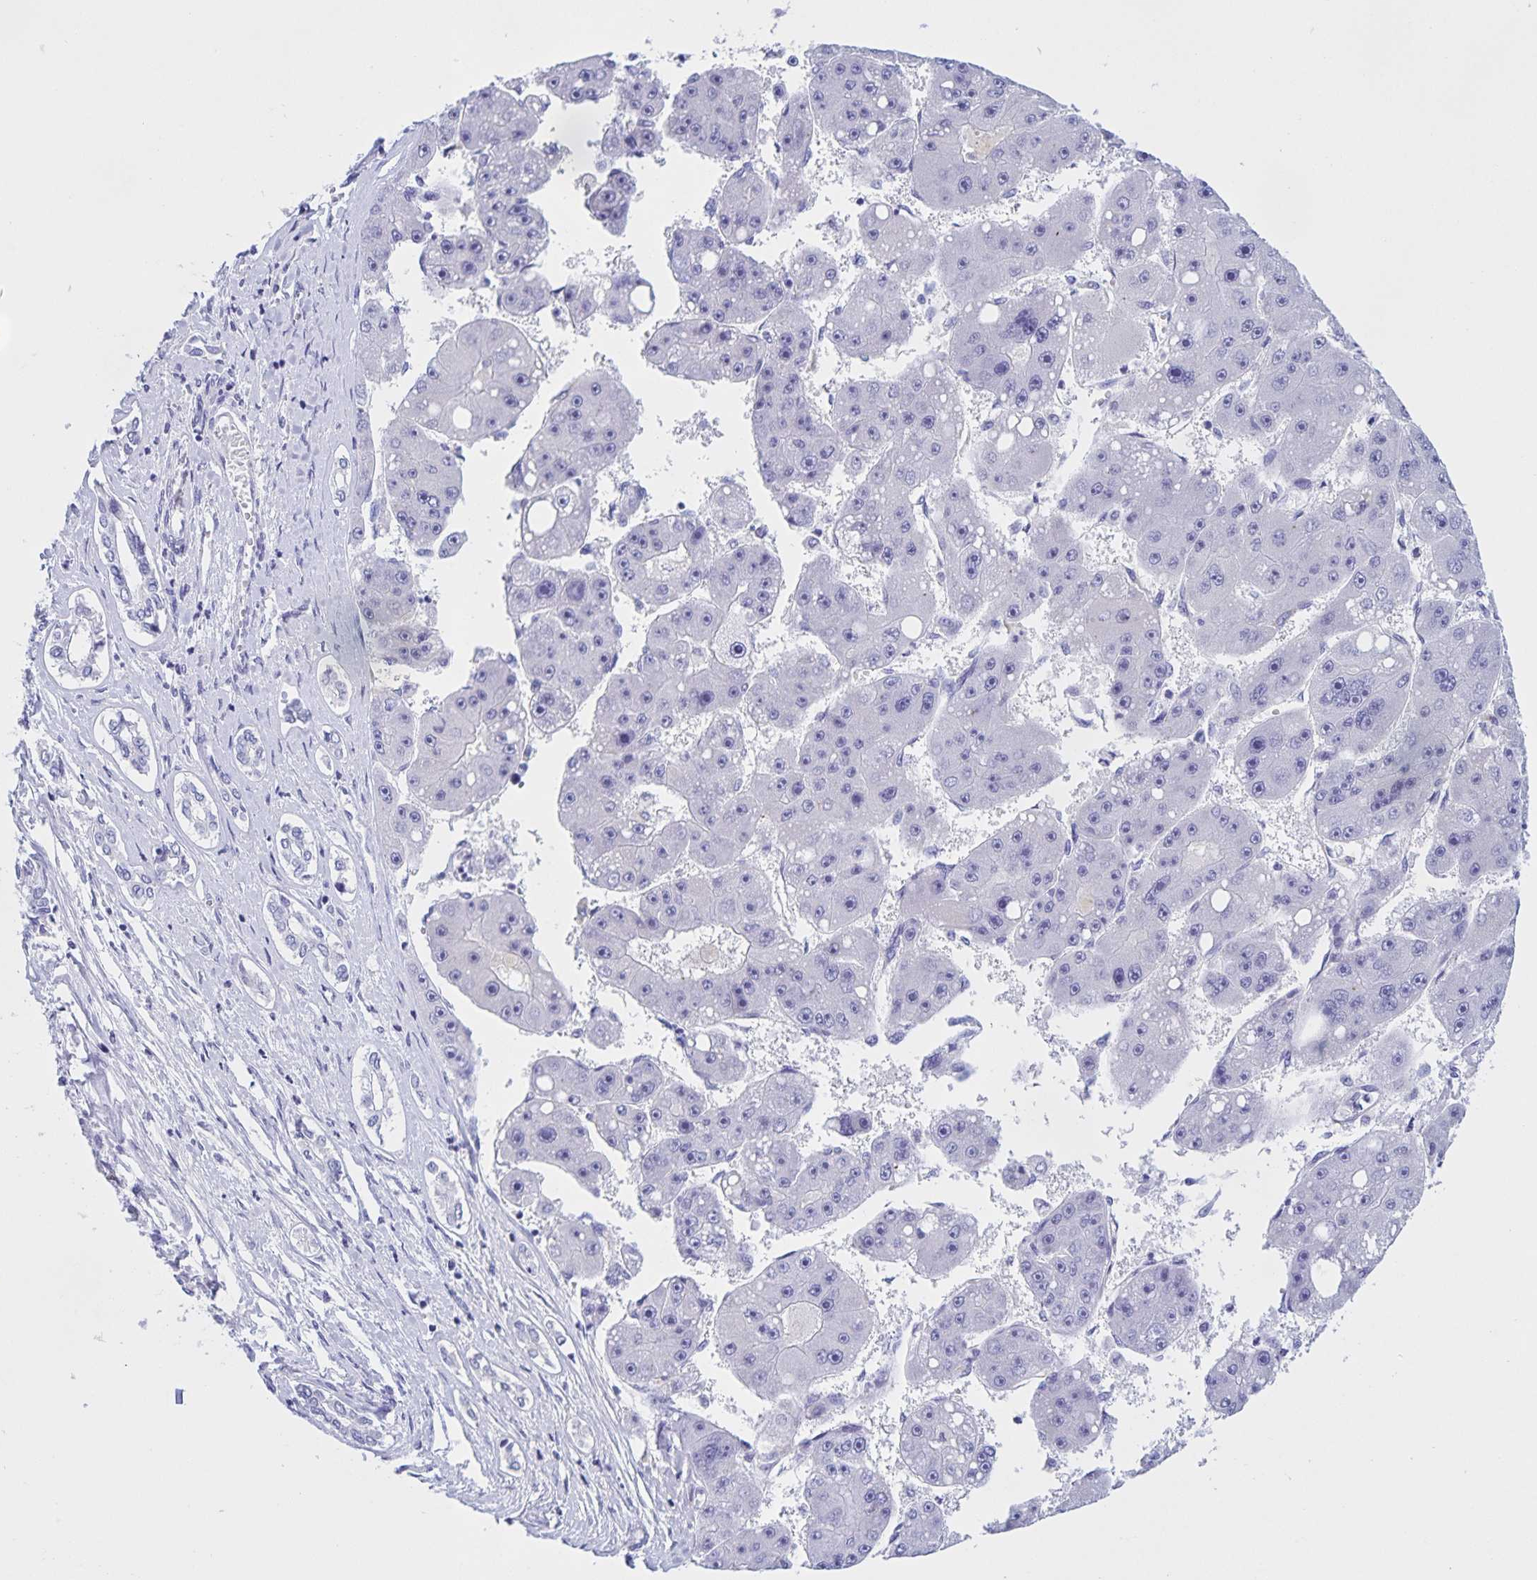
{"staining": {"intensity": "negative", "quantity": "none", "location": "none"}, "tissue": "liver cancer", "cell_type": "Tumor cells", "image_type": "cancer", "snomed": [{"axis": "morphology", "description": "Carcinoma, Hepatocellular, NOS"}, {"axis": "topography", "description": "Liver"}], "caption": "A high-resolution micrograph shows IHC staining of liver cancer, which displays no significant positivity in tumor cells.", "gene": "CATSPER4", "patient": {"sex": "female", "age": 61}}